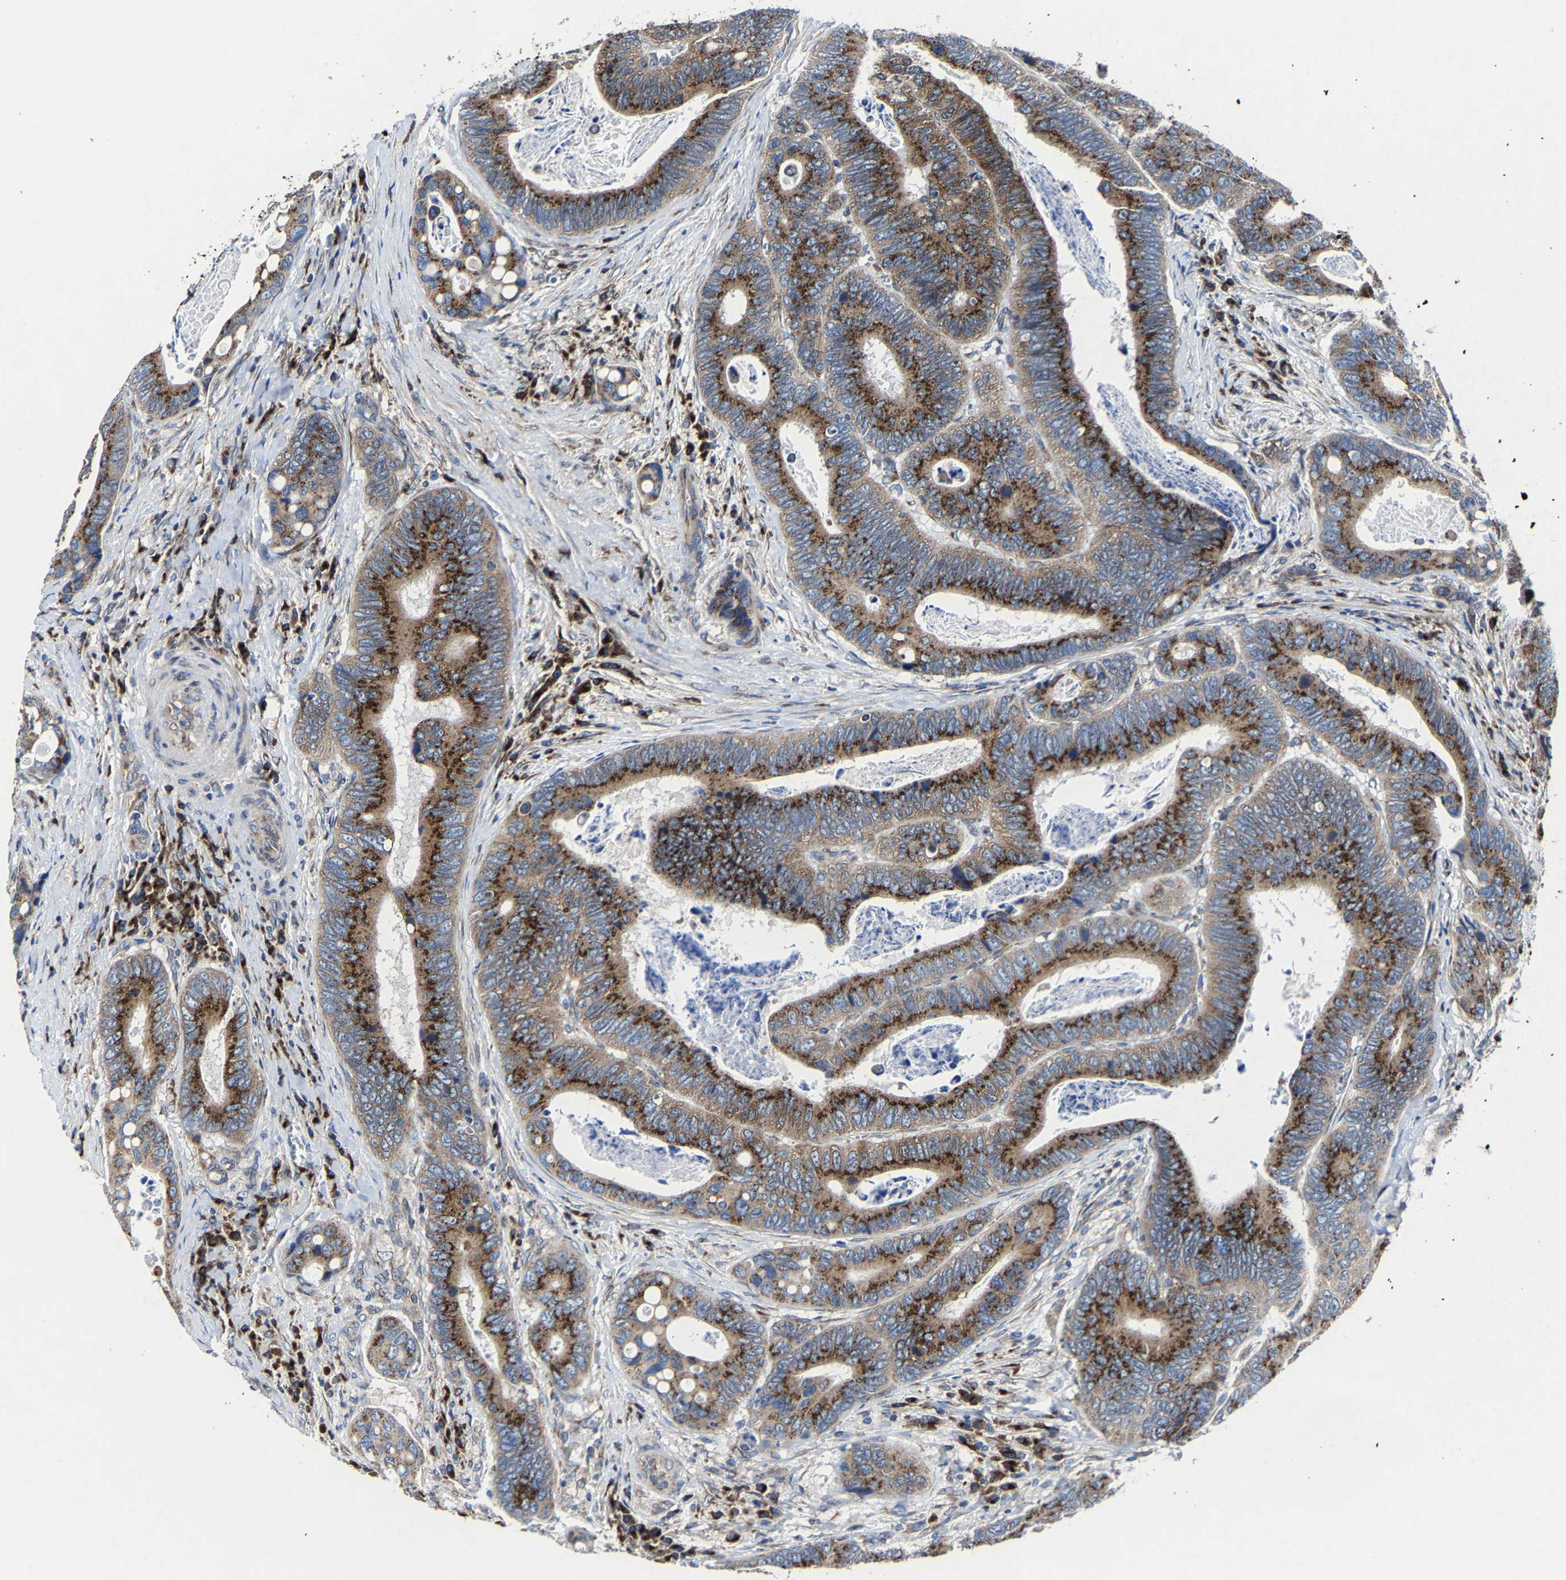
{"staining": {"intensity": "strong", "quantity": ">75%", "location": "cytoplasmic/membranous"}, "tissue": "colorectal cancer", "cell_type": "Tumor cells", "image_type": "cancer", "snomed": [{"axis": "morphology", "description": "Inflammation, NOS"}, {"axis": "morphology", "description": "Adenocarcinoma, NOS"}, {"axis": "topography", "description": "Colon"}], "caption": "A photomicrograph of human colorectal cancer stained for a protein exhibits strong cytoplasmic/membranous brown staining in tumor cells. The staining was performed using DAB to visualize the protein expression in brown, while the nuclei were stained in blue with hematoxylin (Magnification: 20x).", "gene": "EBAG9", "patient": {"sex": "male", "age": 72}}